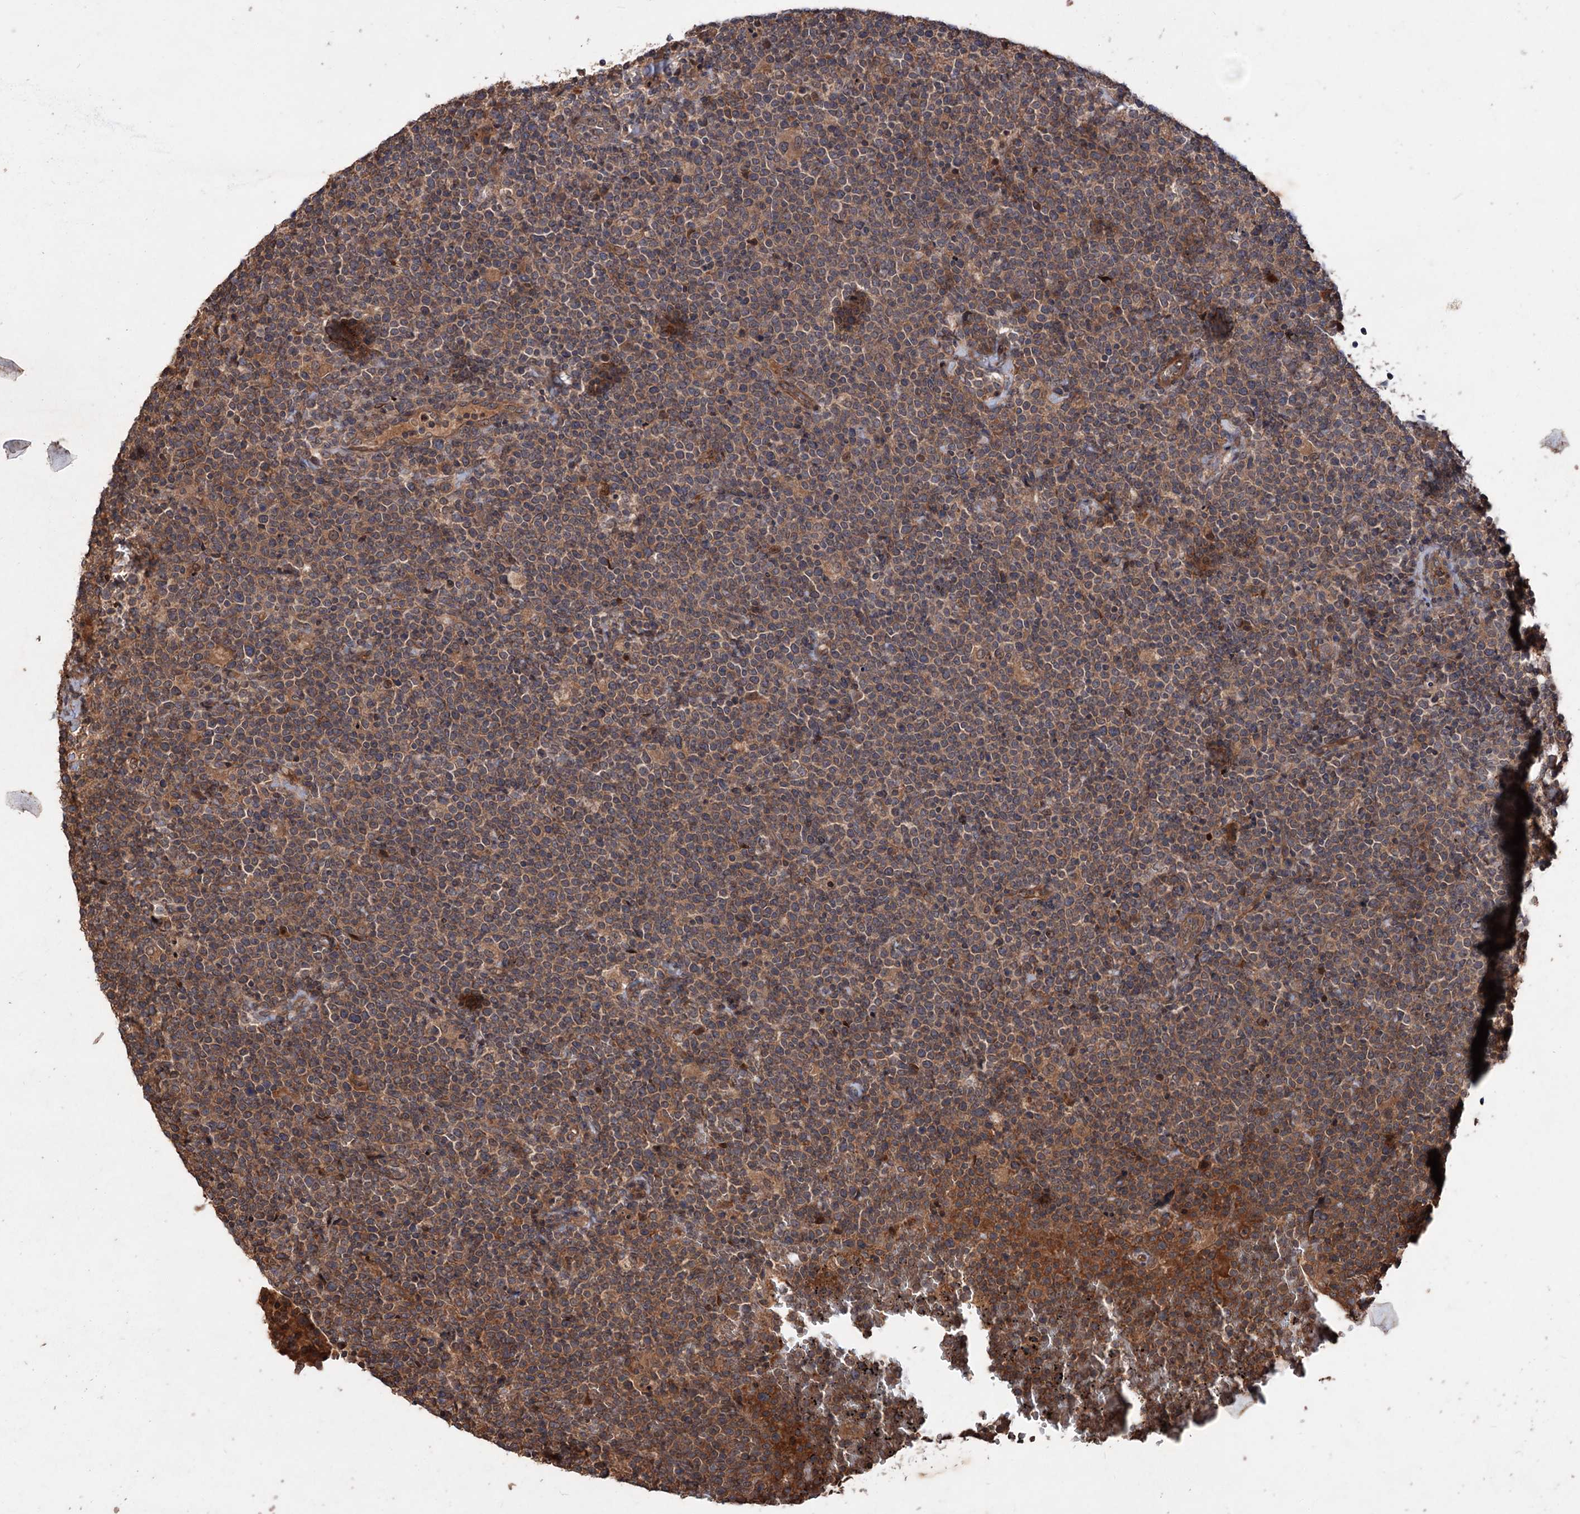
{"staining": {"intensity": "moderate", "quantity": ">75%", "location": "cytoplasmic/membranous"}, "tissue": "lymphoma", "cell_type": "Tumor cells", "image_type": "cancer", "snomed": [{"axis": "morphology", "description": "Malignant lymphoma, non-Hodgkin's type, High grade"}, {"axis": "topography", "description": "Lymph node"}], "caption": "A photomicrograph showing moderate cytoplasmic/membranous expression in approximately >75% of tumor cells in malignant lymphoma, non-Hodgkin's type (high-grade), as visualized by brown immunohistochemical staining.", "gene": "ADK", "patient": {"sex": "male", "age": 61}}